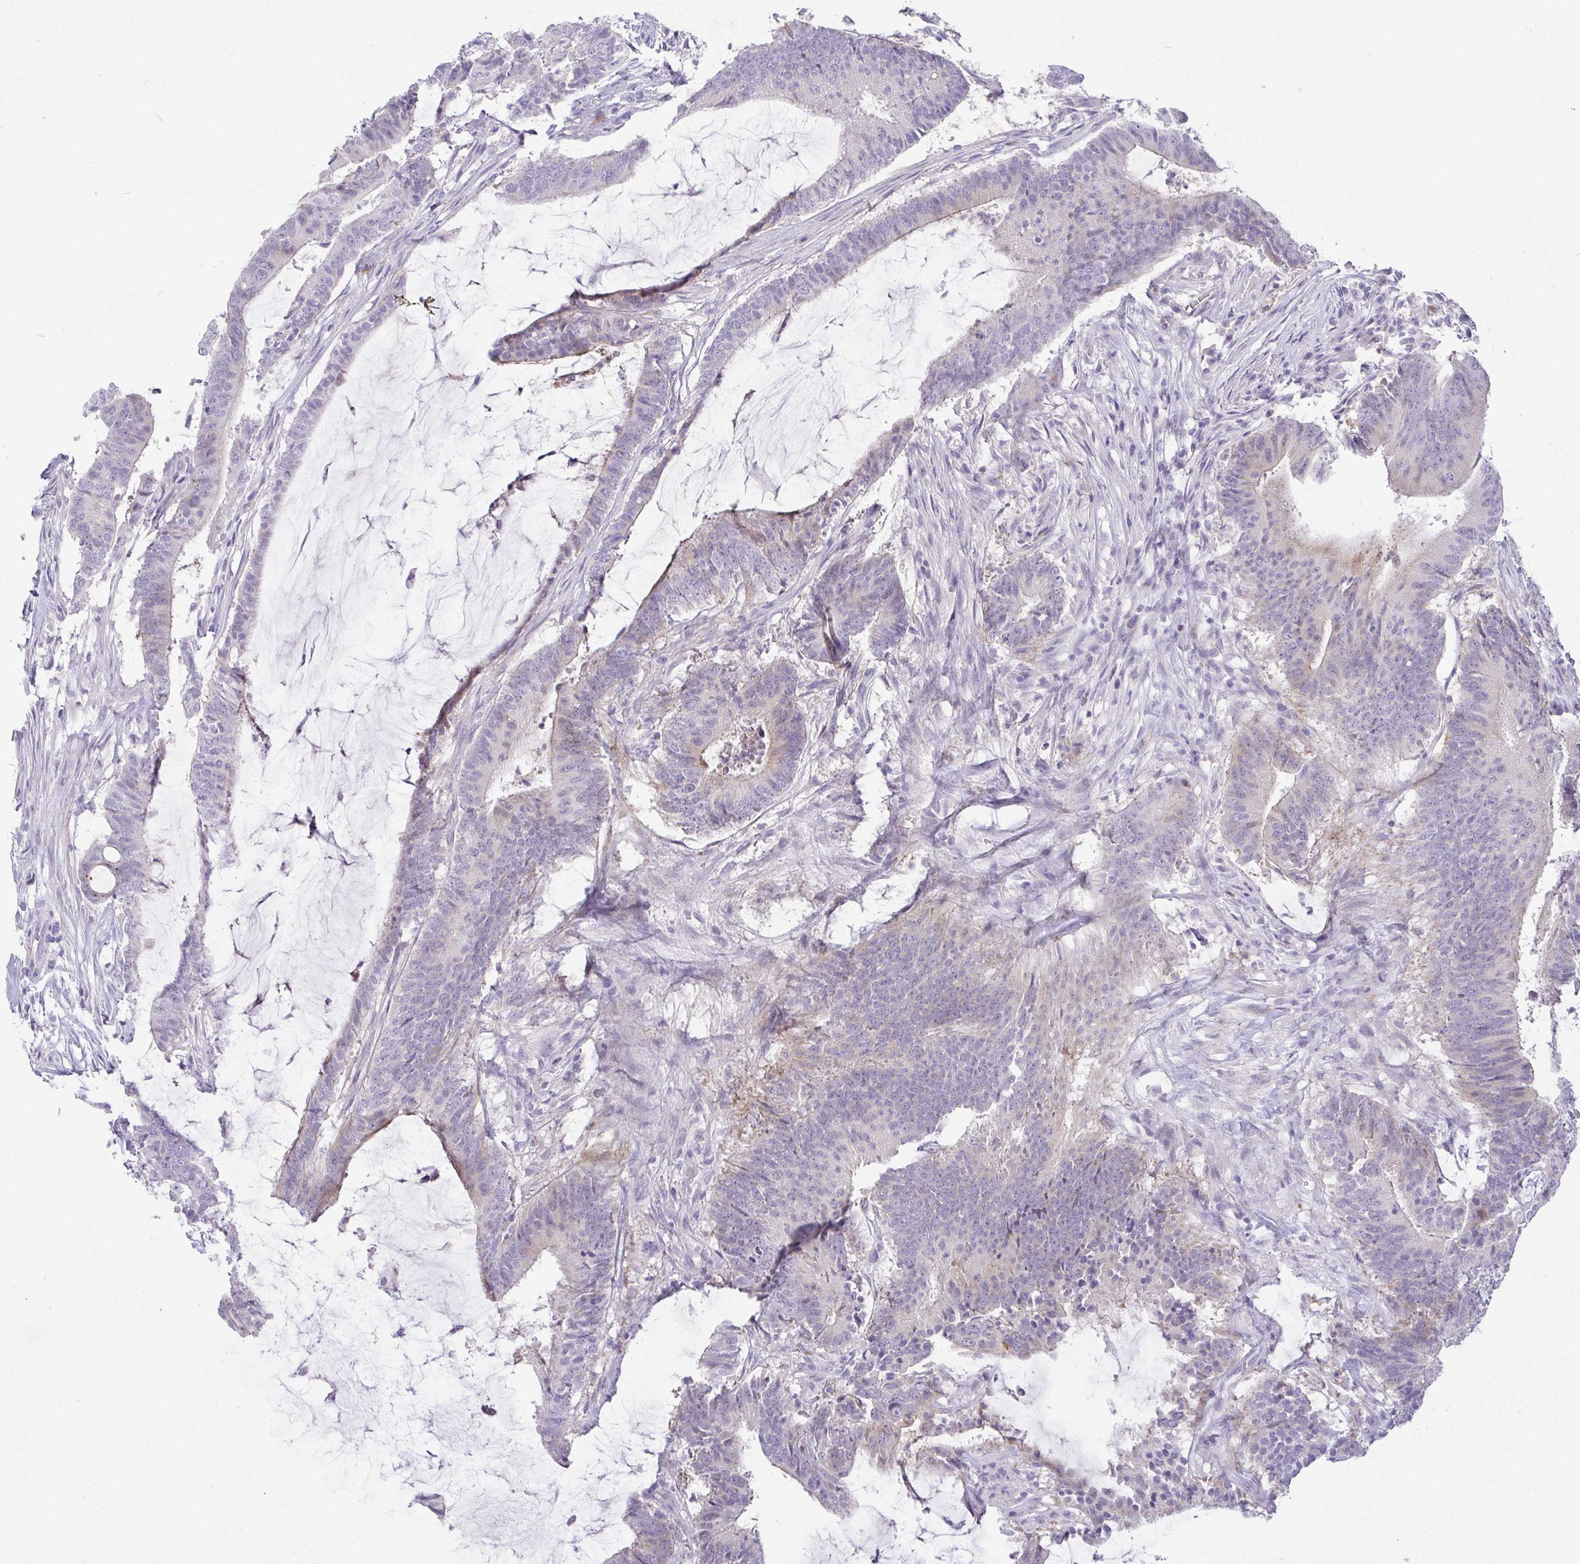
{"staining": {"intensity": "weak", "quantity": "<25%", "location": "cytoplasmic/membranous"}, "tissue": "colorectal cancer", "cell_type": "Tumor cells", "image_type": "cancer", "snomed": [{"axis": "morphology", "description": "Adenocarcinoma, NOS"}, {"axis": "topography", "description": "Colon"}], "caption": "The image exhibits no significant staining in tumor cells of colorectal adenocarcinoma.", "gene": "LIPE", "patient": {"sex": "female", "age": 43}}